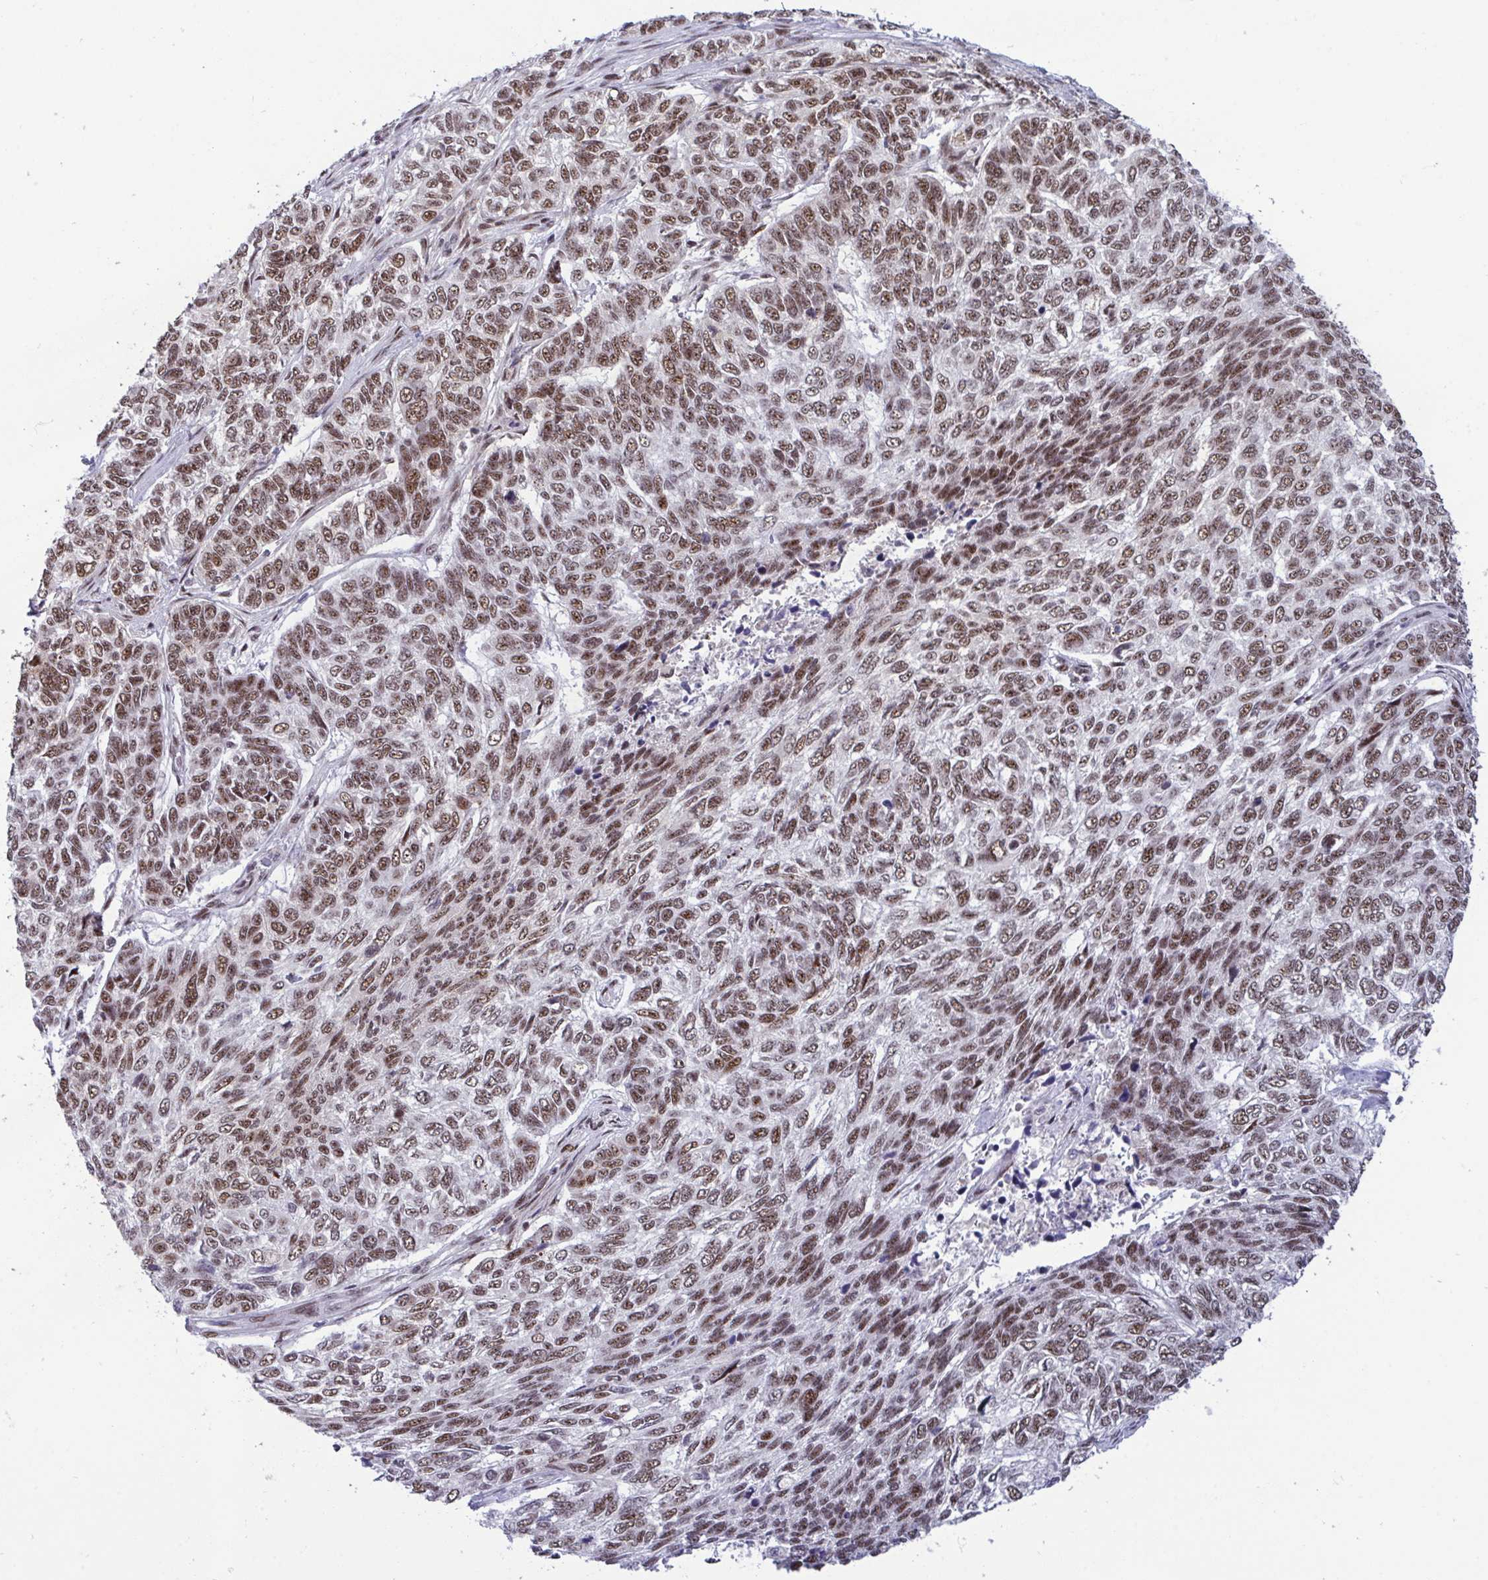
{"staining": {"intensity": "moderate", "quantity": ">75%", "location": "nuclear"}, "tissue": "skin cancer", "cell_type": "Tumor cells", "image_type": "cancer", "snomed": [{"axis": "morphology", "description": "Basal cell carcinoma"}, {"axis": "topography", "description": "Skin"}], "caption": "A medium amount of moderate nuclear staining is seen in approximately >75% of tumor cells in skin cancer (basal cell carcinoma) tissue. The protein is stained brown, and the nuclei are stained in blue (DAB IHC with brightfield microscopy, high magnification).", "gene": "WBP11", "patient": {"sex": "female", "age": 65}}